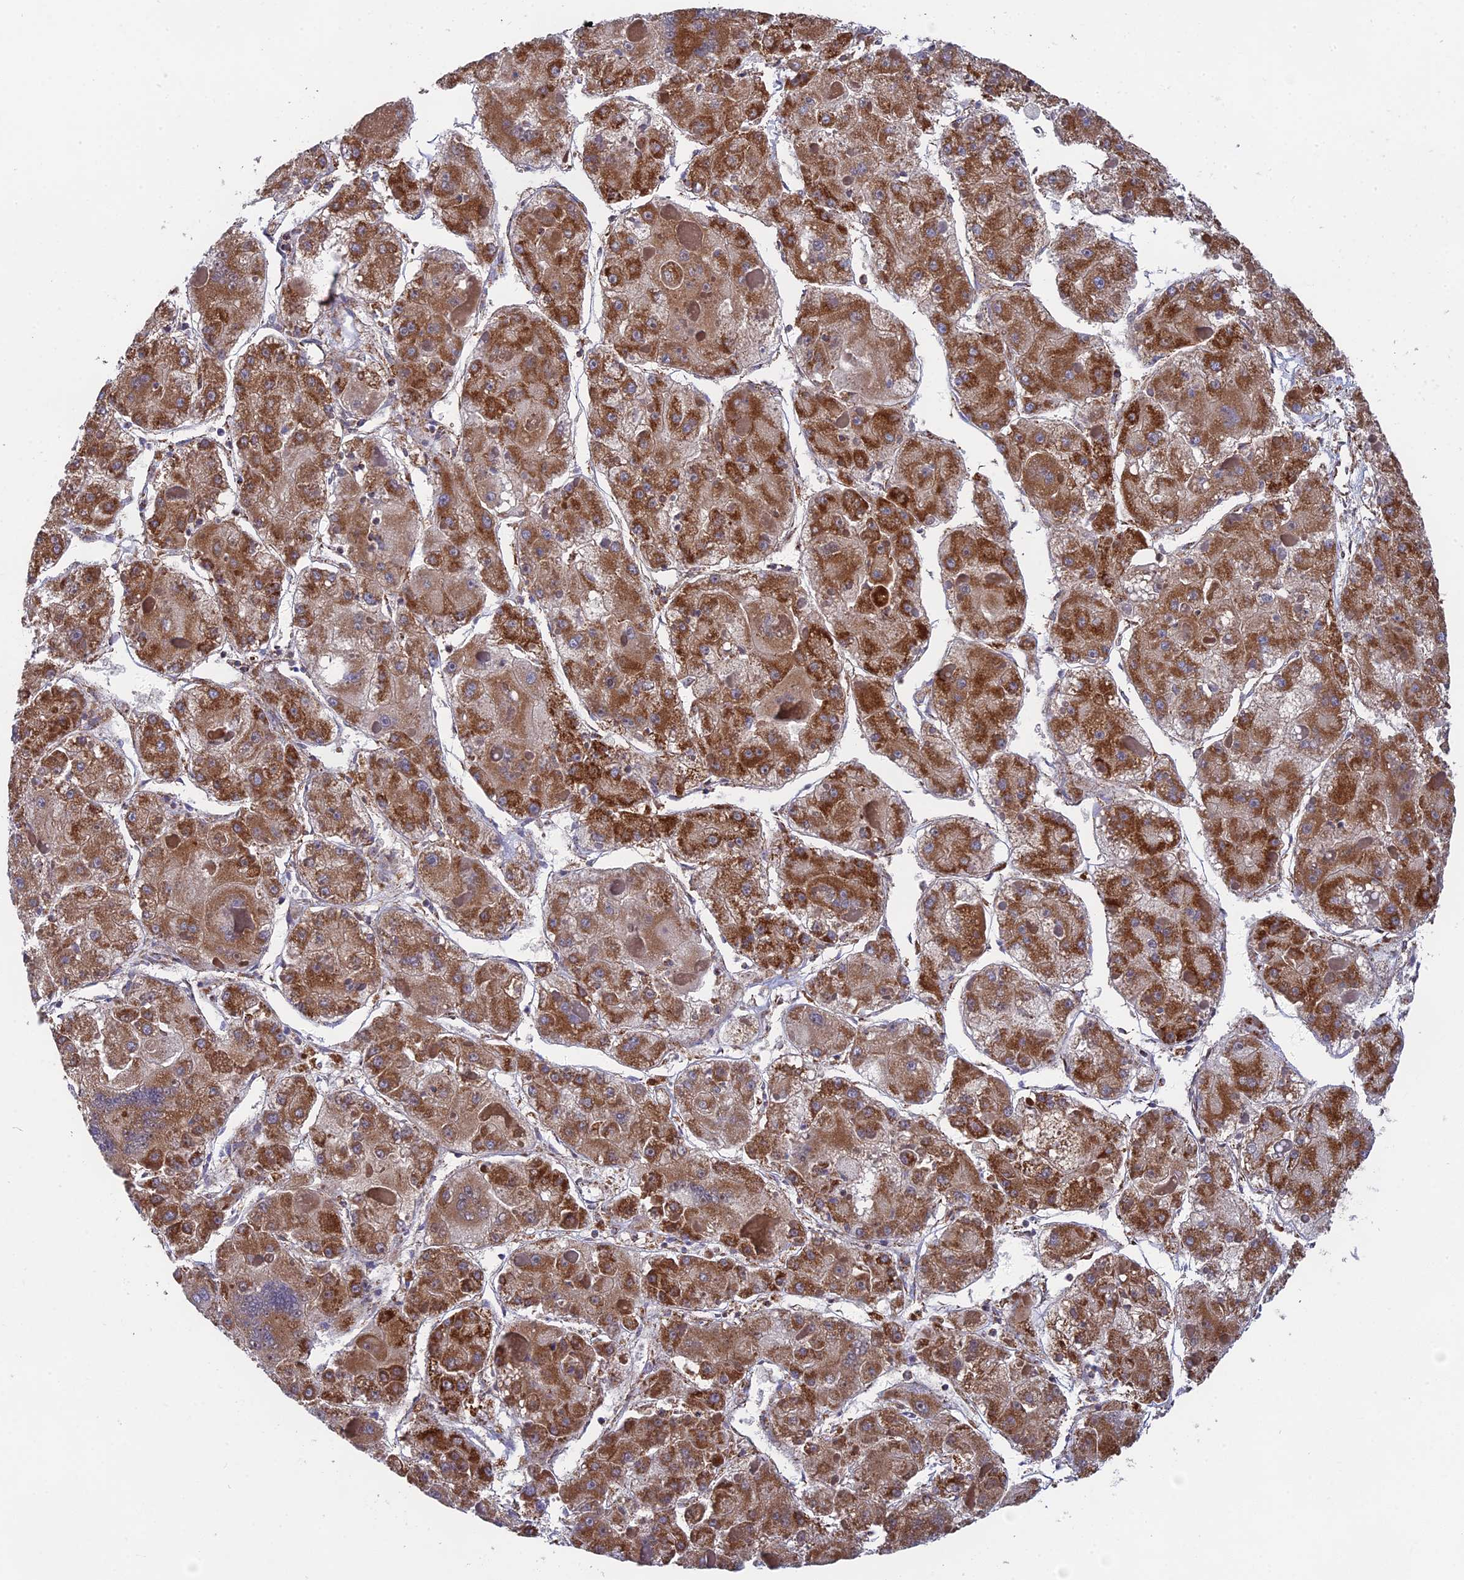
{"staining": {"intensity": "strong", "quantity": ">75%", "location": "cytoplasmic/membranous"}, "tissue": "liver cancer", "cell_type": "Tumor cells", "image_type": "cancer", "snomed": [{"axis": "morphology", "description": "Carcinoma, Hepatocellular, NOS"}, {"axis": "topography", "description": "Liver"}], "caption": "IHC micrograph of liver cancer stained for a protein (brown), which demonstrates high levels of strong cytoplasmic/membranous staining in approximately >75% of tumor cells.", "gene": "NDUFA5", "patient": {"sex": "female", "age": 73}}